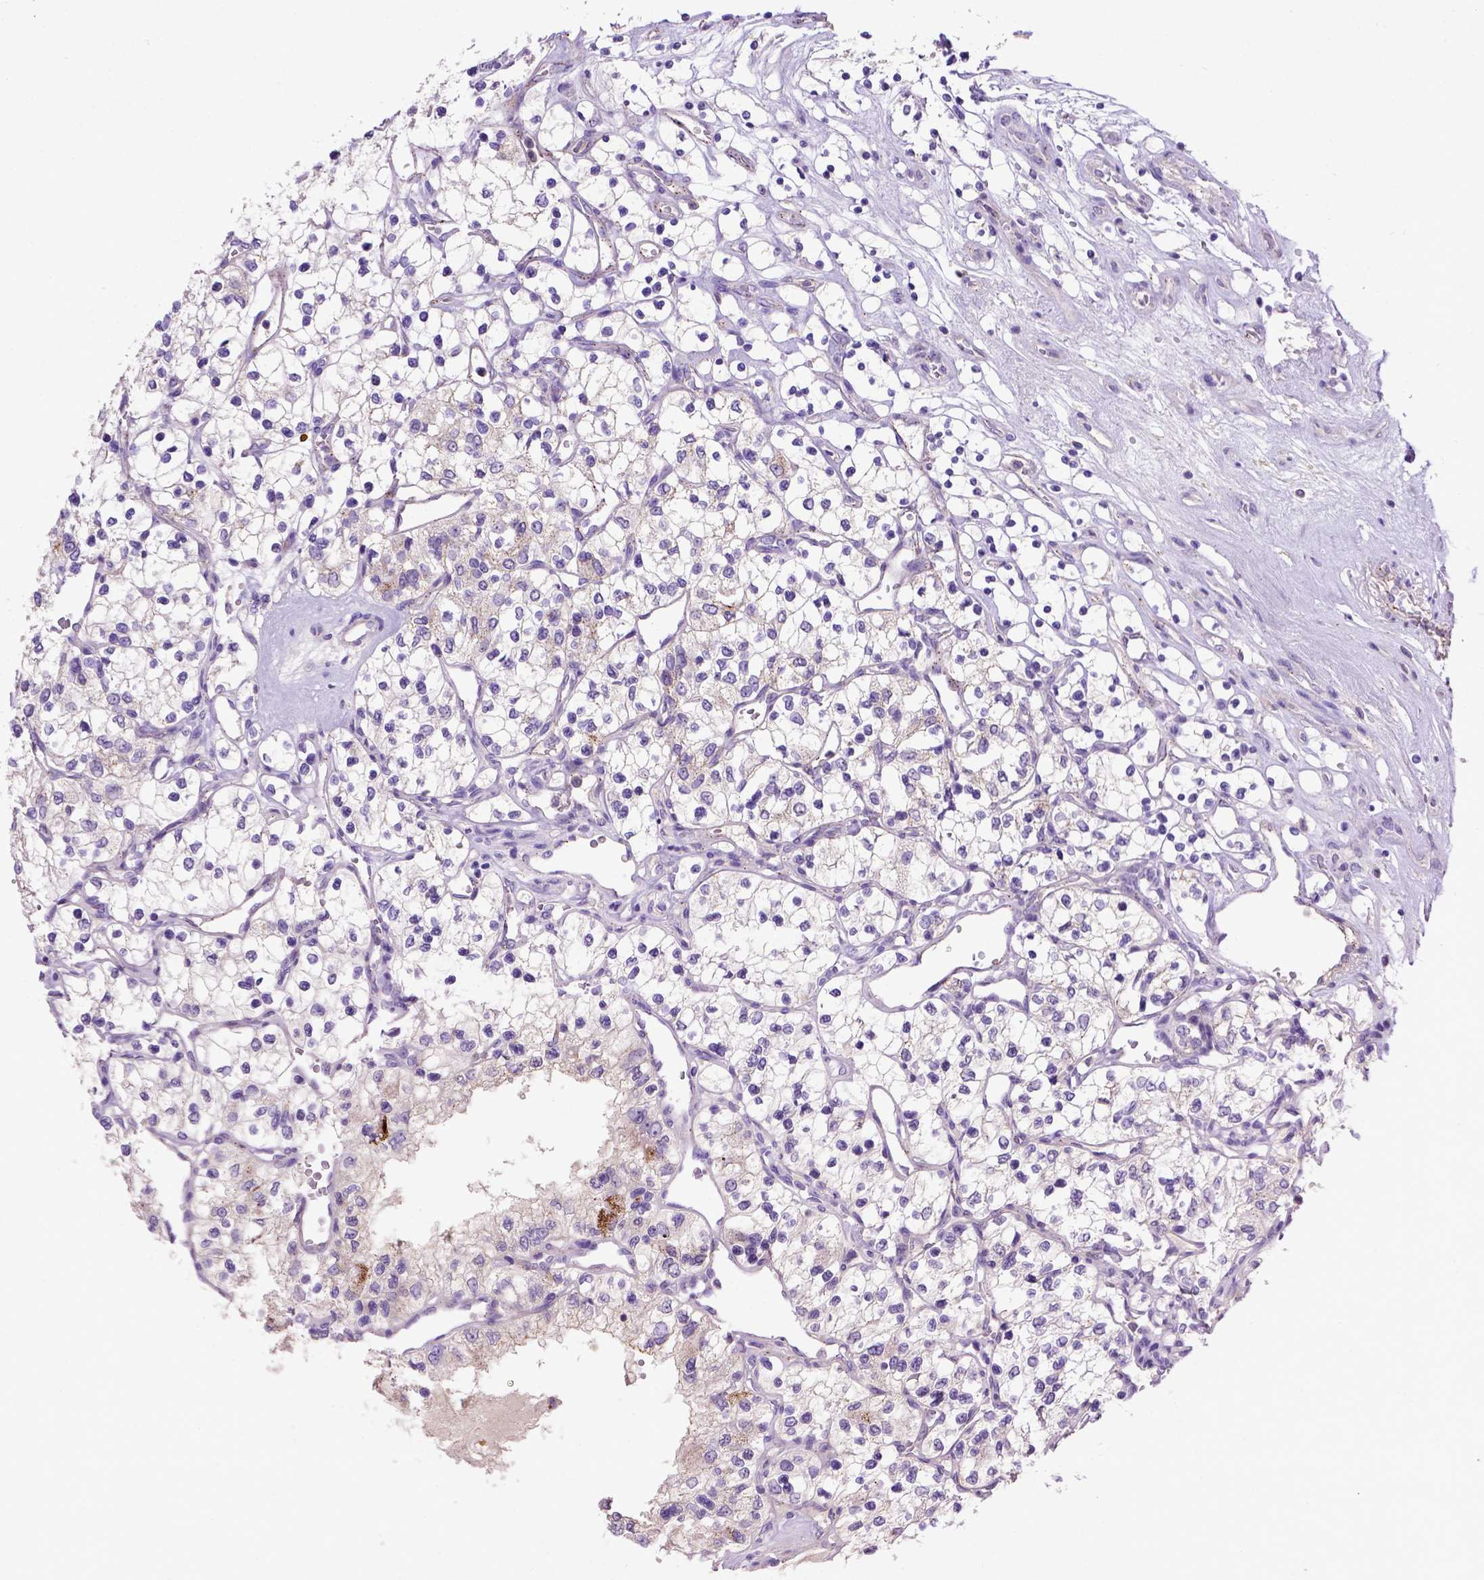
{"staining": {"intensity": "negative", "quantity": "none", "location": "none"}, "tissue": "renal cancer", "cell_type": "Tumor cells", "image_type": "cancer", "snomed": [{"axis": "morphology", "description": "Adenocarcinoma, NOS"}, {"axis": "topography", "description": "Kidney"}], "caption": "IHC photomicrograph of neoplastic tissue: human renal cancer (adenocarcinoma) stained with DAB (3,3'-diaminobenzidine) reveals no significant protein expression in tumor cells.", "gene": "ADAM12", "patient": {"sex": "female", "age": 69}}